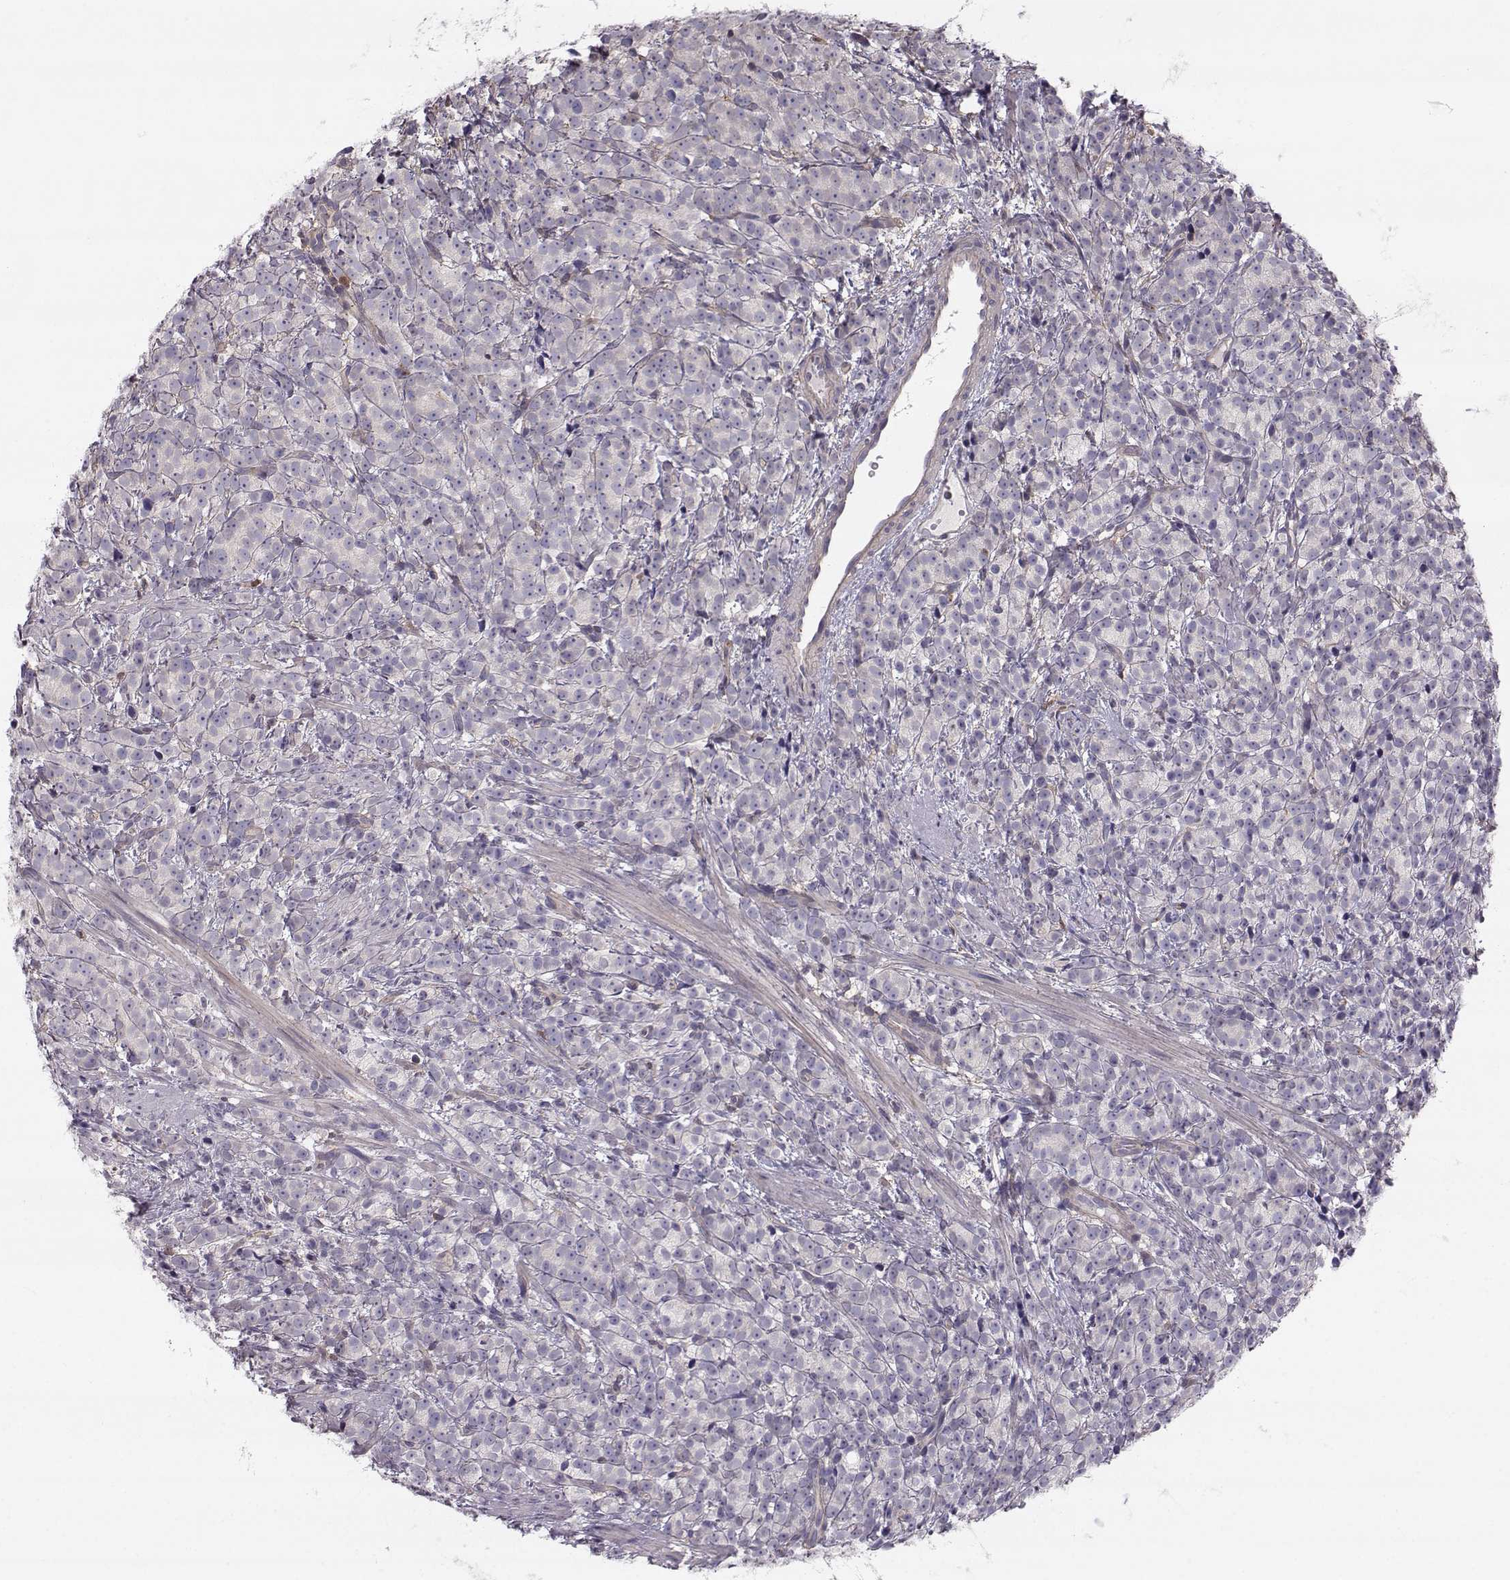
{"staining": {"intensity": "negative", "quantity": "none", "location": "none"}, "tissue": "prostate cancer", "cell_type": "Tumor cells", "image_type": "cancer", "snomed": [{"axis": "morphology", "description": "Adenocarcinoma, High grade"}, {"axis": "topography", "description": "Prostate"}], "caption": "A high-resolution image shows immunohistochemistry (IHC) staining of prostate adenocarcinoma (high-grade), which demonstrates no significant positivity in tumor cells.", "gene": "ASB16", "patient": {"sex": "male", "age": 53}}